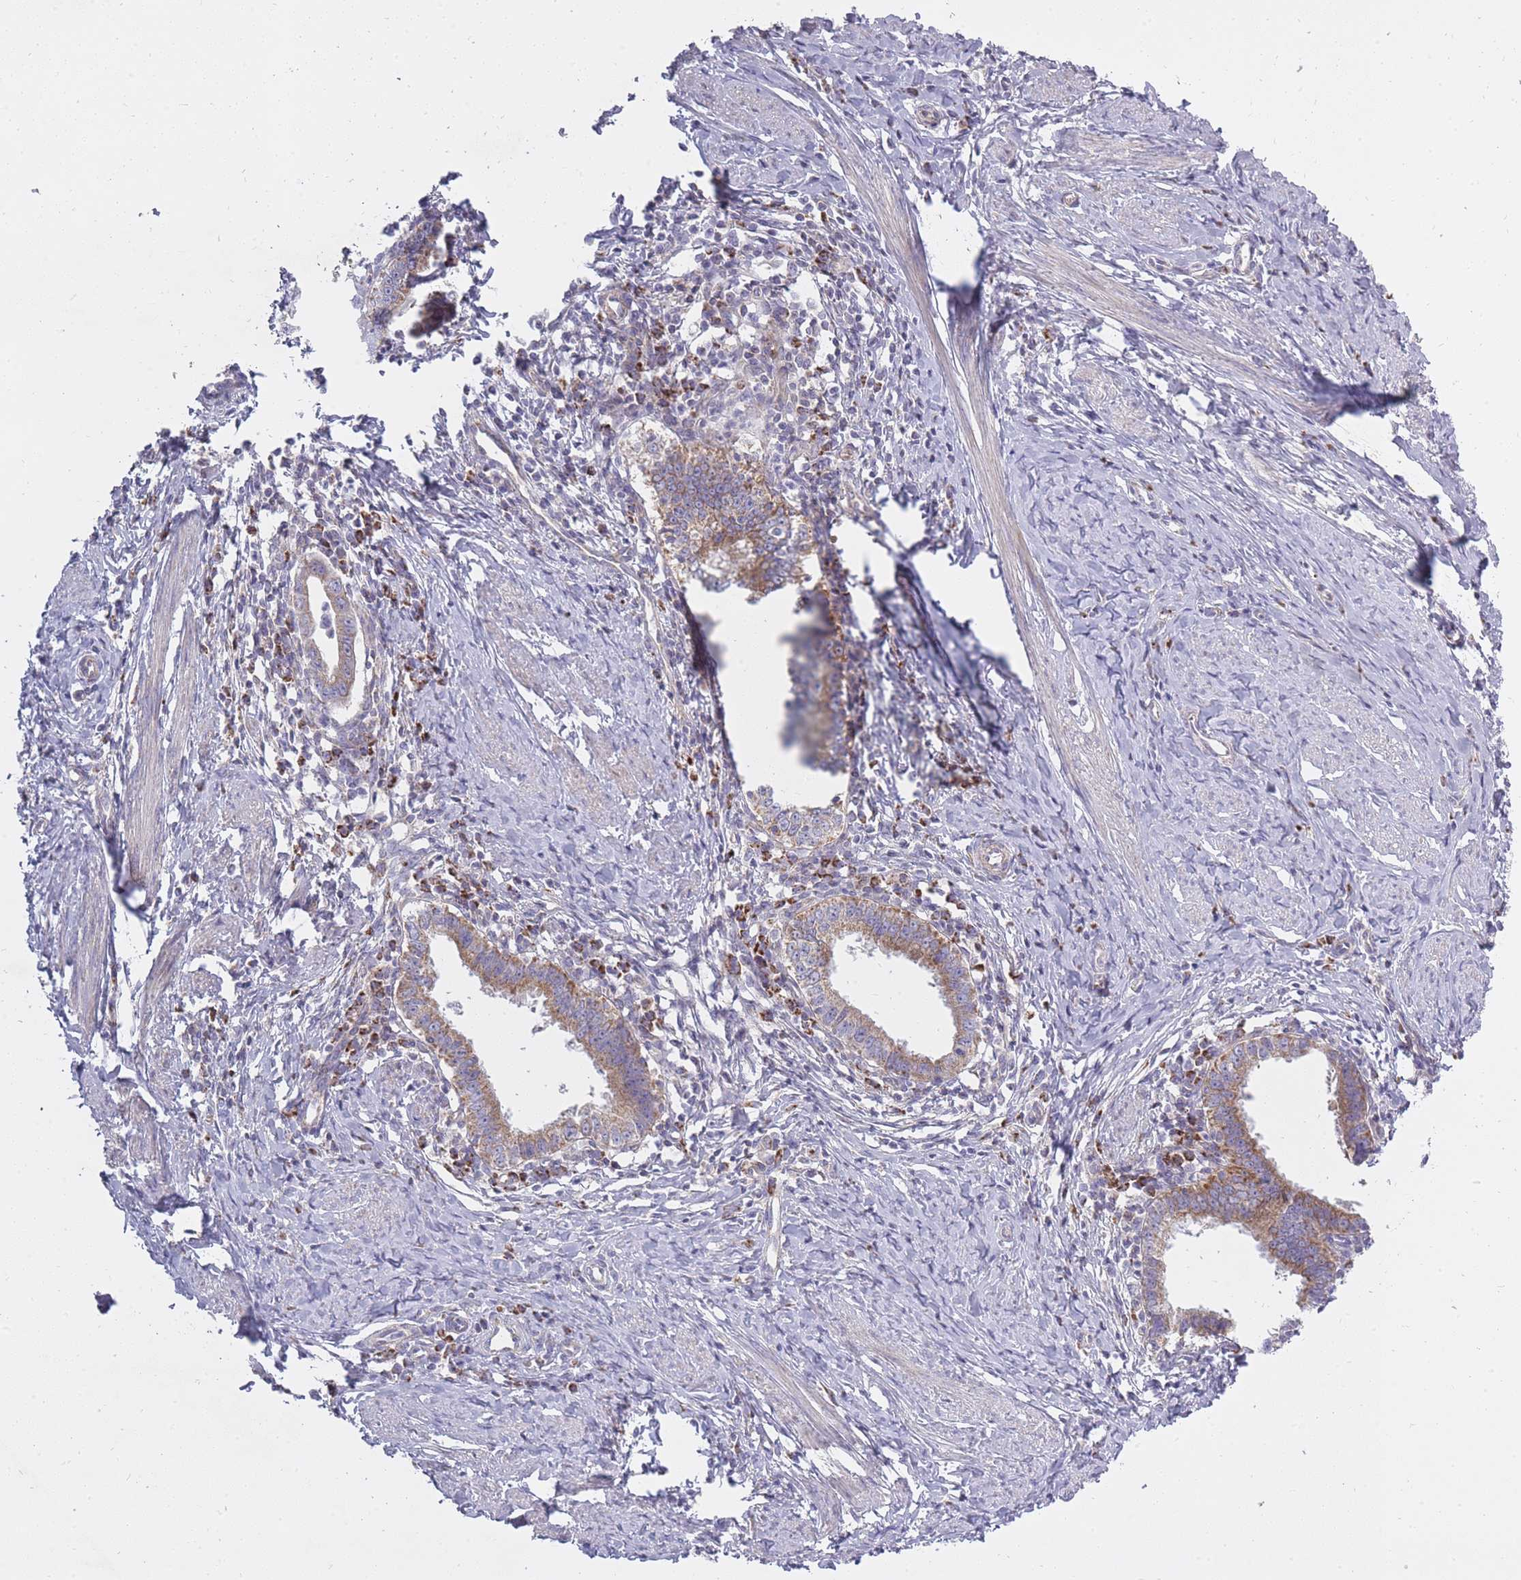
{"staining": {"intensity": "moderate", "quantity": ">75%", "location": "cytoplasmic/membranous"}, "tissue": "cervical cancer", "cell_type": "Tumor cells", "image_type": "cancer", "snomed": [{"axis": "morphology", "description": "Adenocarcinoma, NOS"}, {"axis": "topography", "description": "Cervix"}], "caption": "Human cervical adenocarcinoma stained for a protein (brown) reveals moderate cytoplasmic/membranous positive expression in approximately >75% of tumor cells.", "gene": "ALKBH4", "patient": {"sex": "female", "age": 36}}